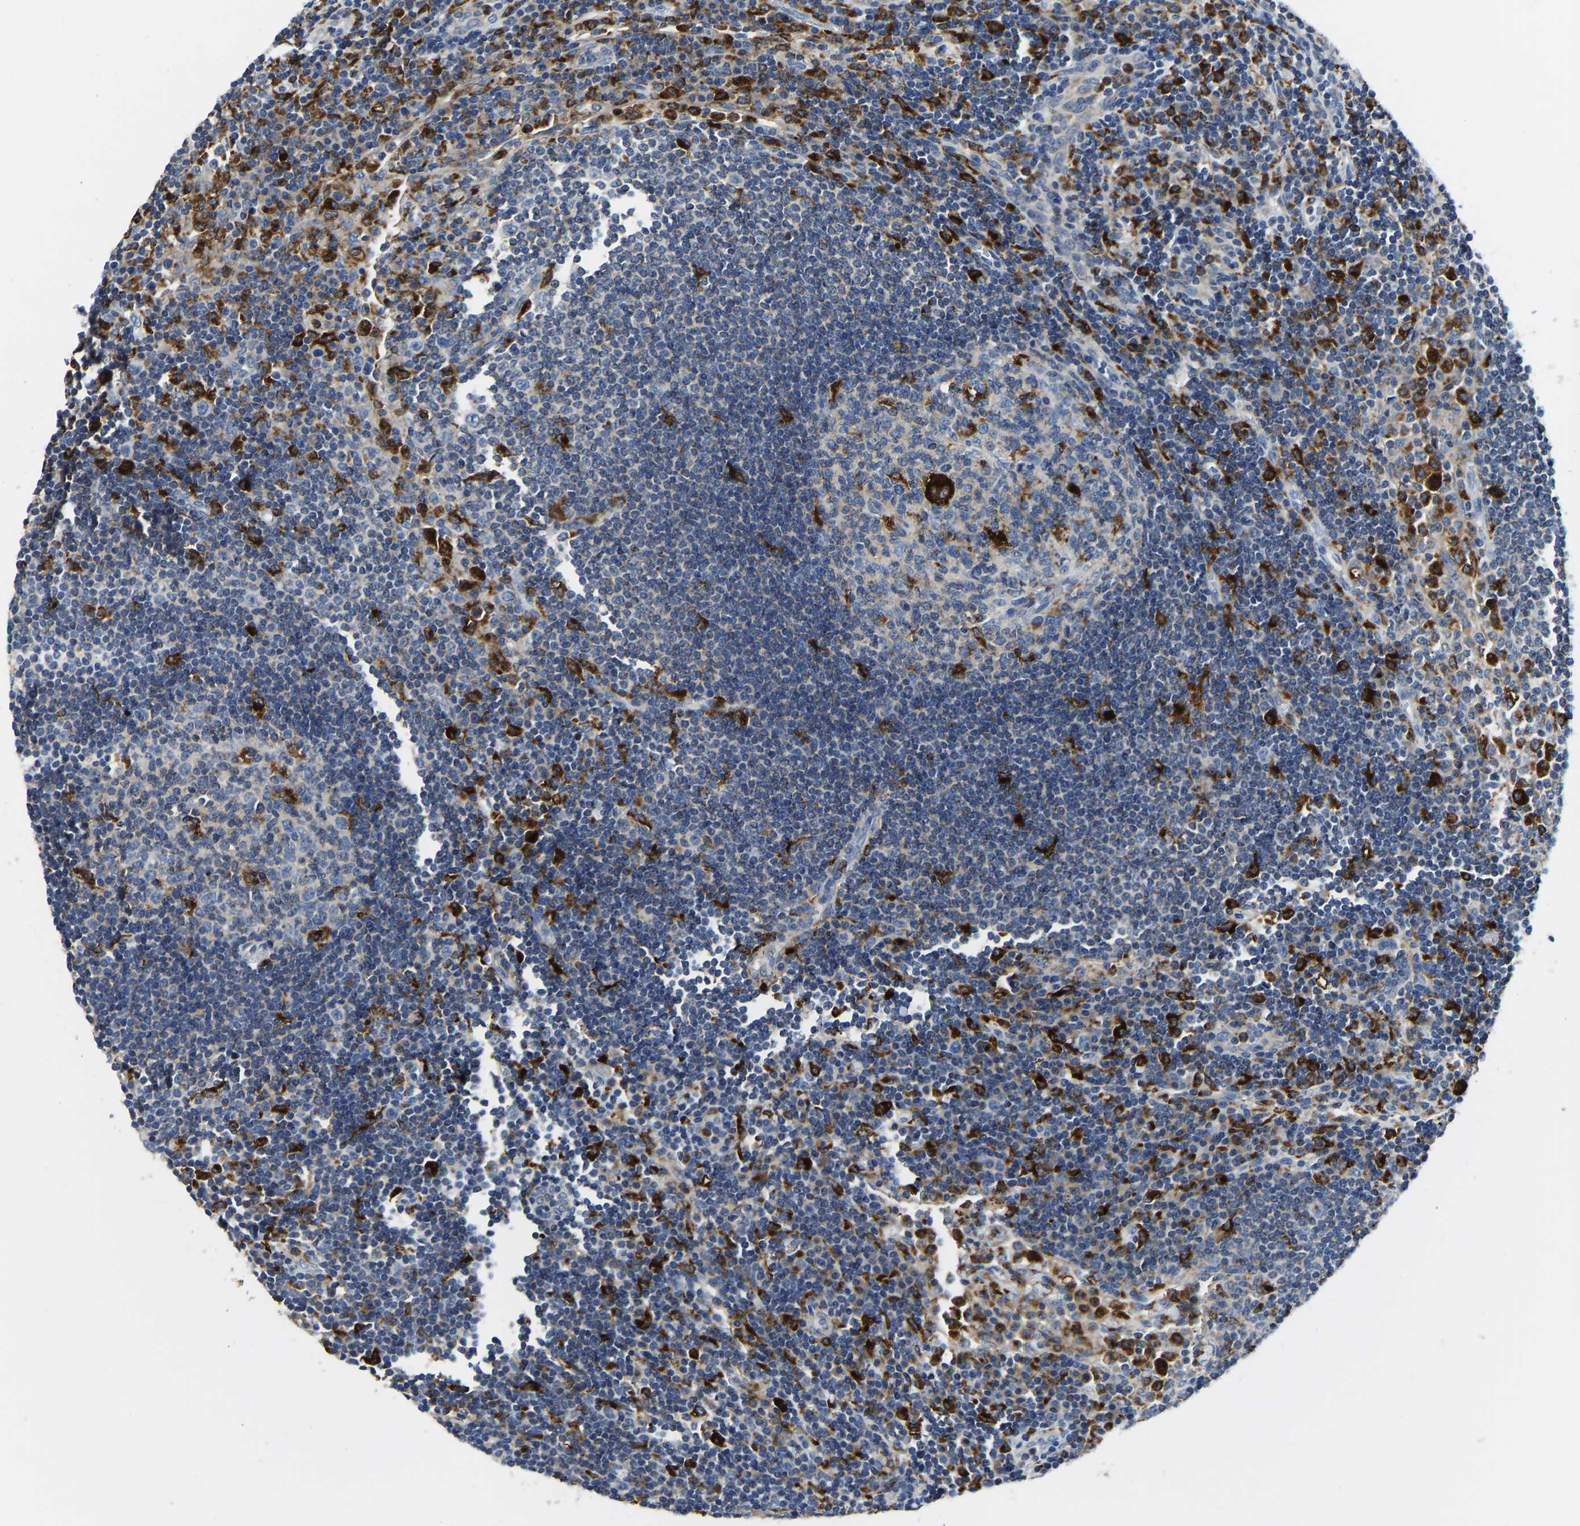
{"staining": {"intensity": "strong", "quantity": "<25%", "location": "cytoplasmic/membranous"}, "tissue": "lymph node", "cell_type": "Germinal center cells", "image_type": "normal", "snomed": [{"axis": "morphology", "description": "Normal tissue, NOS"}, {"axis": "topography", "description": "Lymph node"}], "caption": "Protein expression analysis of benign lymph node displays strong cytoplasmic/membranous expression in about <25% of germinal center cells.", "gene": "ATP6V1E1", "patient": {"sex": "female", "age": 53}}